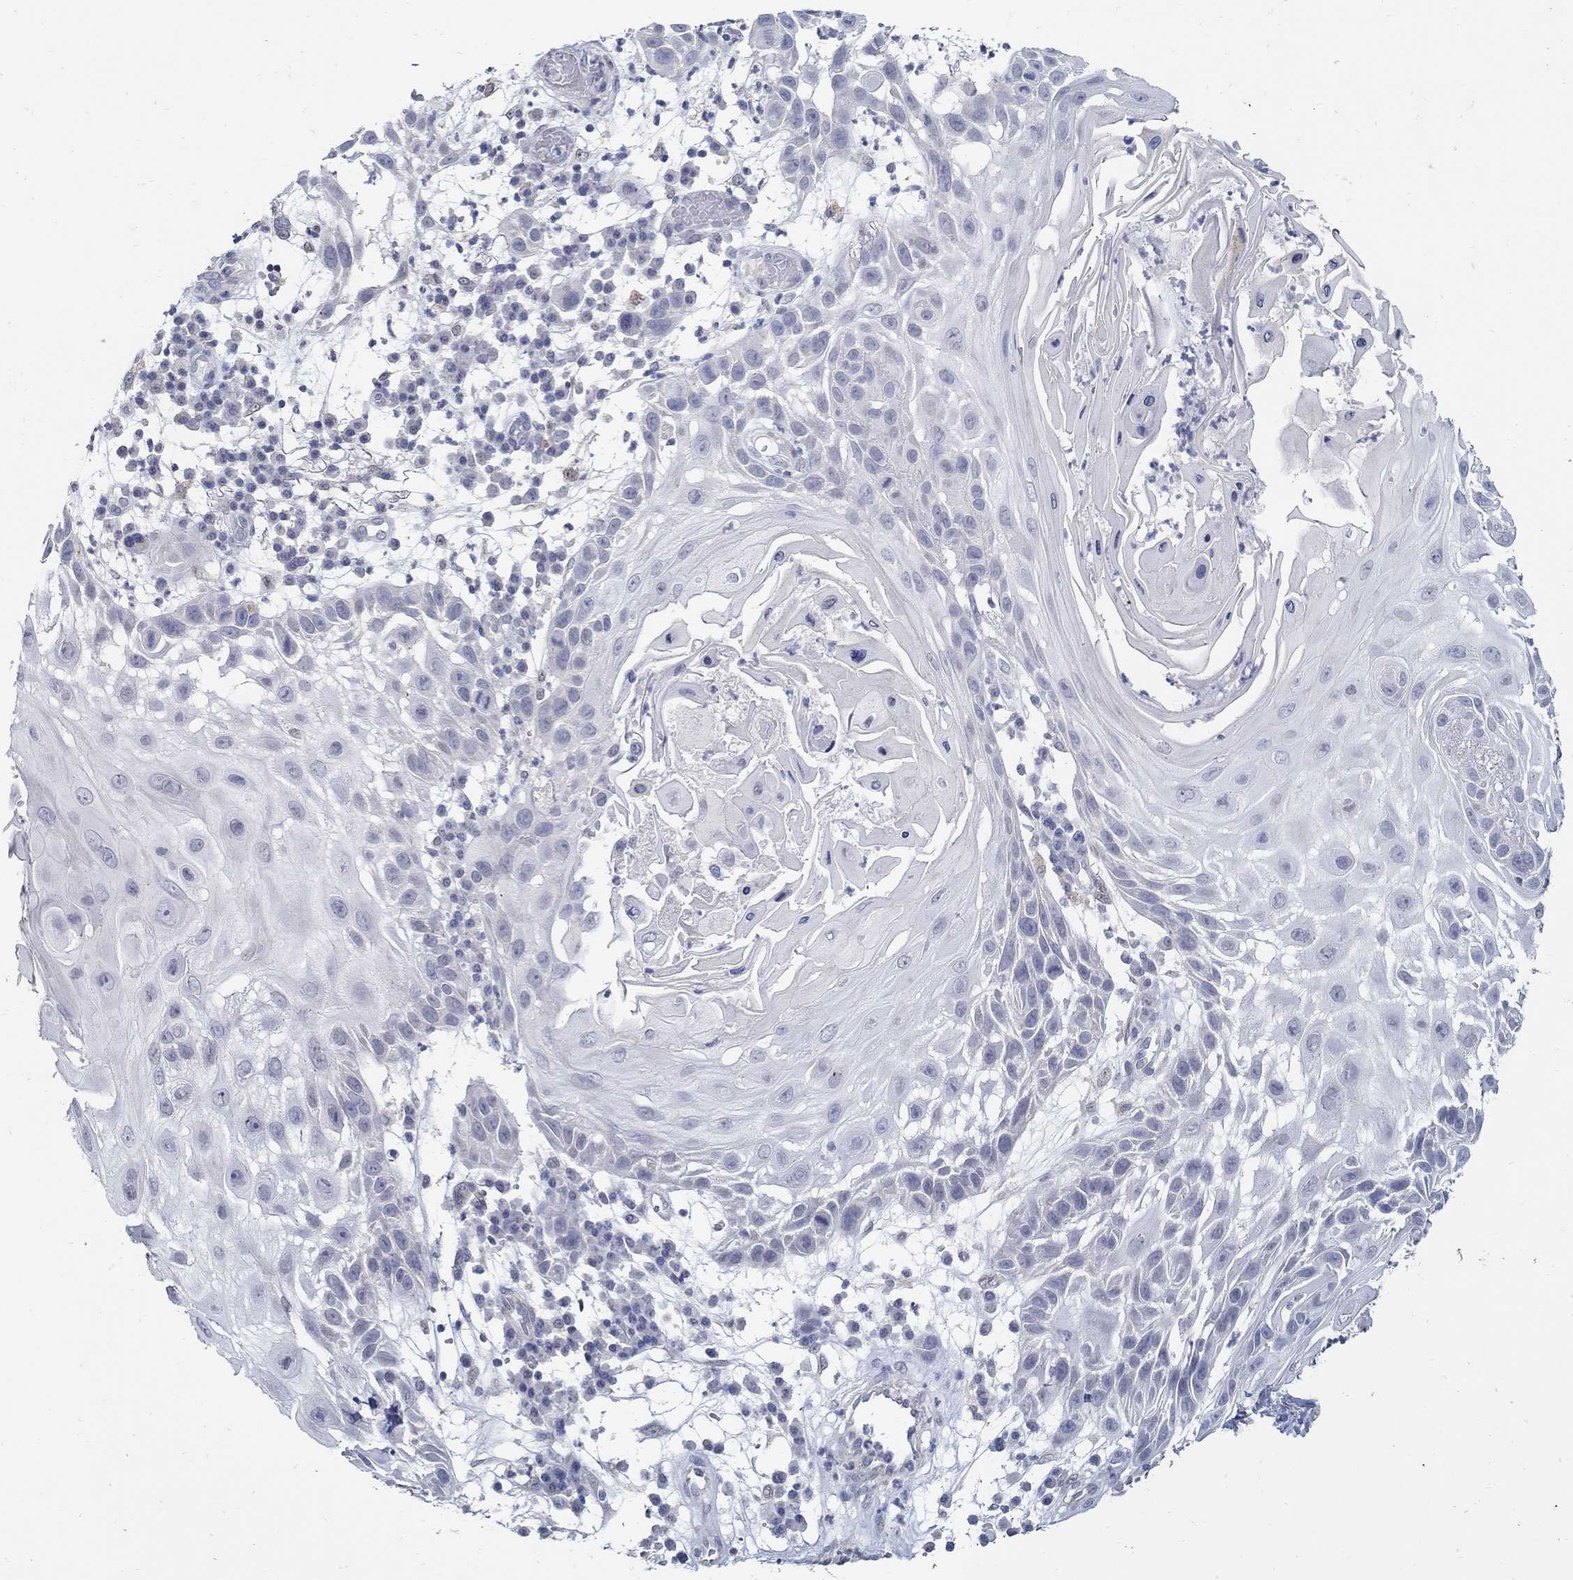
{"staining": {"intensity": "negative", "quantity": "none", "location": "none"}, "tissue": "skin cancer", "cell_type": "Tumor cells", "image_type": "cancer", "snomed": [{"axis": "morphology", "description": "Normal tissue, NOS"}, {"axis": "morphology", "description": "Squamous cell carcinoma, NOS"}, {"axis": "topography", "description": "Skin"}], "caption": "A photomicrograph of skin cancer (squamous cell carcinoma) stained for a protein displays no brown staining in tumor cells. Brightfield microscopy of immunohistochemistry (IHC) stained with DAB (3,3'-diaminobenzidine) (brown) and hematoxylin (blue), captured at high magnification.", "gene": "USP29", "patient": {"sex": "male", "age": 79}}